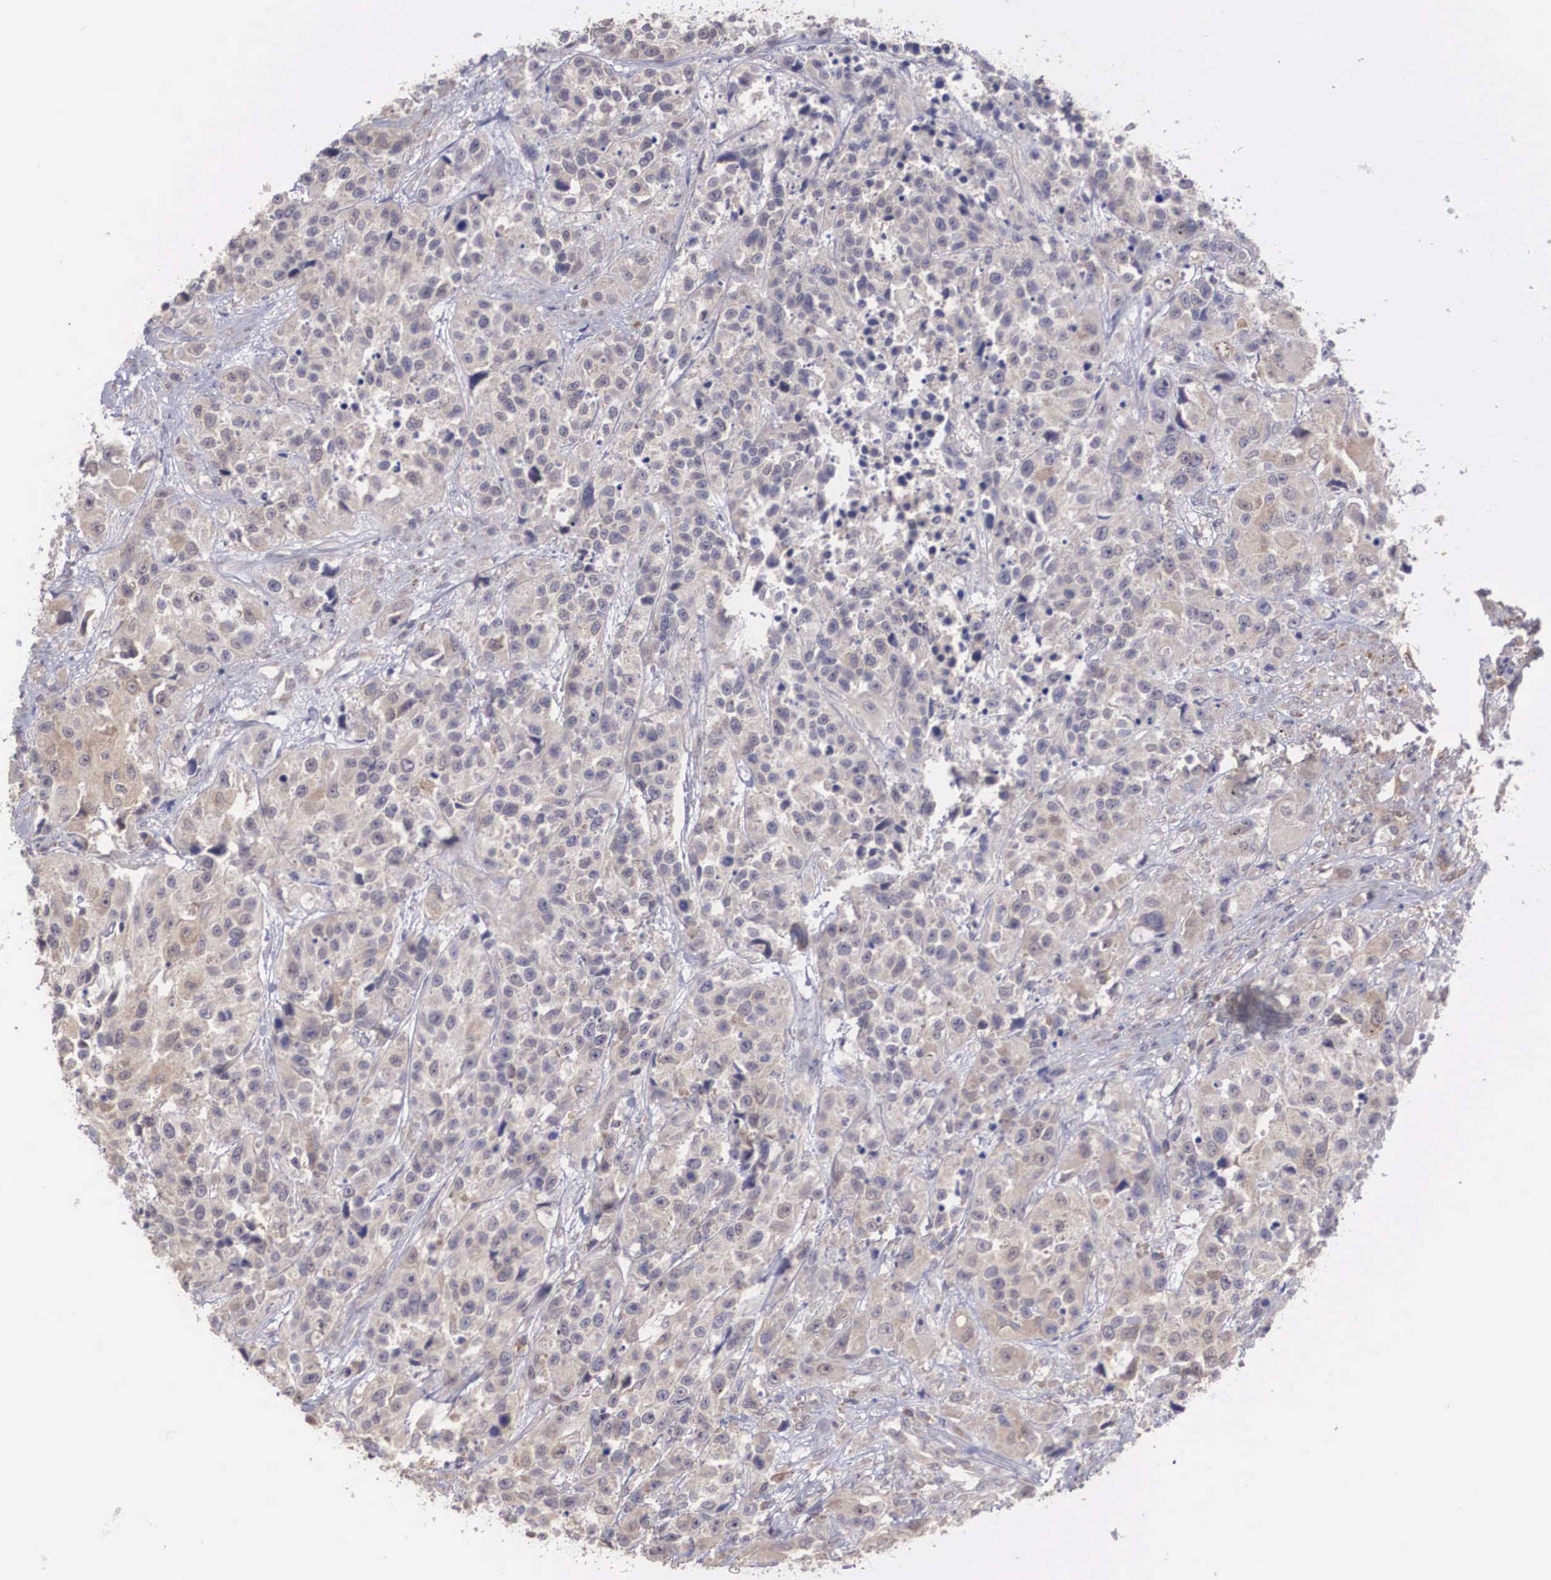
{"staining": {"intensity": "weak", "quantity": ">75%", "location": "cytoplasmic/membranous"}, "tissue": "urothelial cancer", "cell_type": "Tumor cells", "image_type": "cancer", "snomed": [{"axis": "morphology", "description": "Urothelial carcinoma, High grade"}, {"axis": "topography", "description": "Urinary bladder"}], "caption": "Tumor cells show low levels of weak cytoplasmic/membranous staining in approximately >75% of cells in high-grade urothelial carcinoma.", "gene": "DNAJB7", "patient": {"sex": "female", "age": 81}}